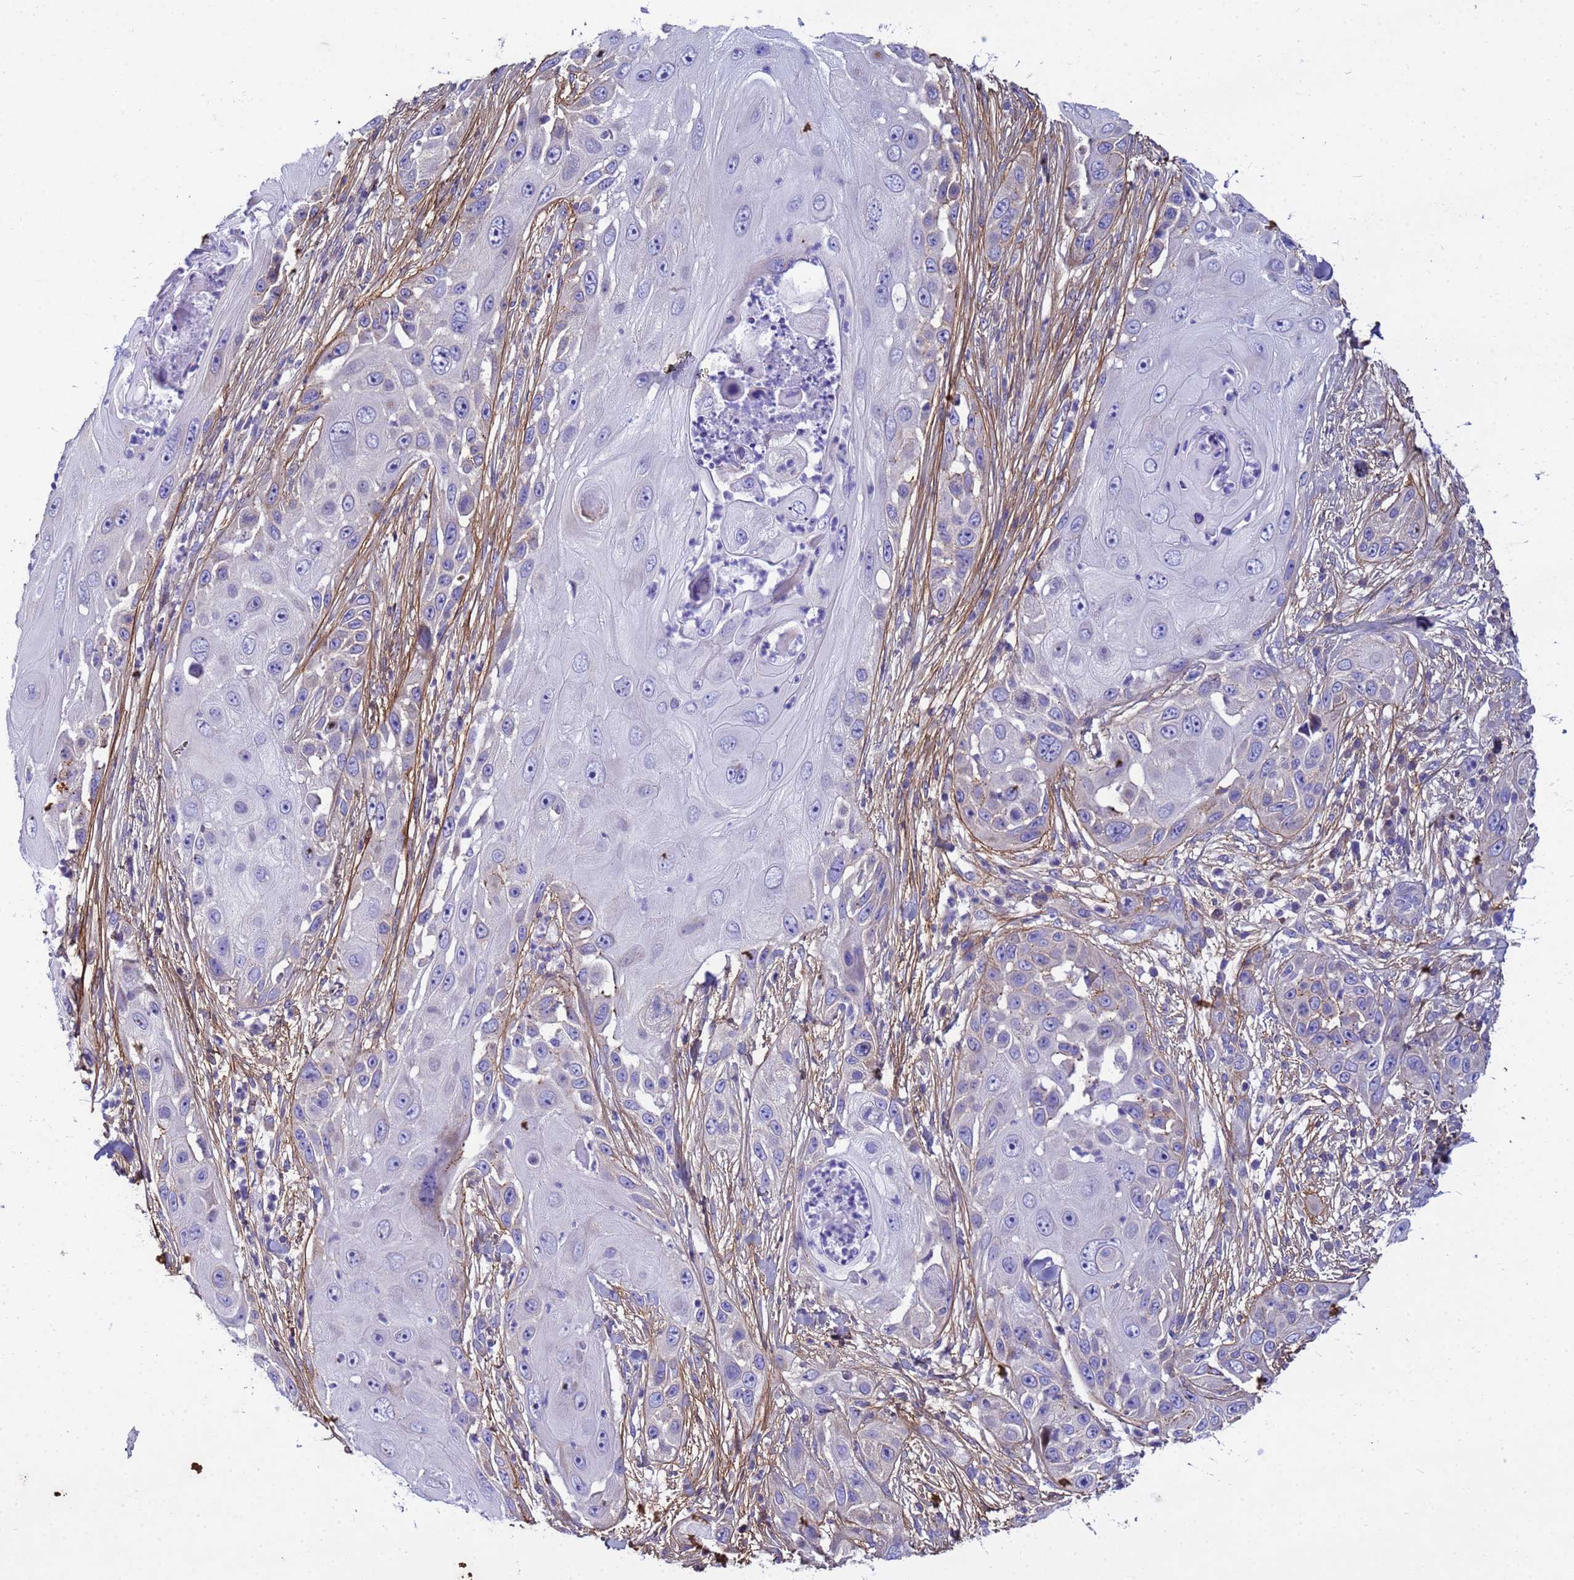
{"staining": {"intensity": "negative", "quantity": "none", "location": "none"}, "tissue": "skin cancer", "cell_type": "Tumor cells", "image_type": "cancer", "snomed": [{"axis": "morphology", "description": "Squamous cell carcinoma, NOS"}, {"axis": "topography", "description": "Skin"}], "caption": "Immunohistochemical staining of human skin squamous cell carcinoma reveals no significant positivity in tumor cells. (Brightfield microscopy of DAB immunohistochemistry (IHC) at high magnification).", "gene": "P2RX7", "patient": {"sex": "female", "age": 44}}